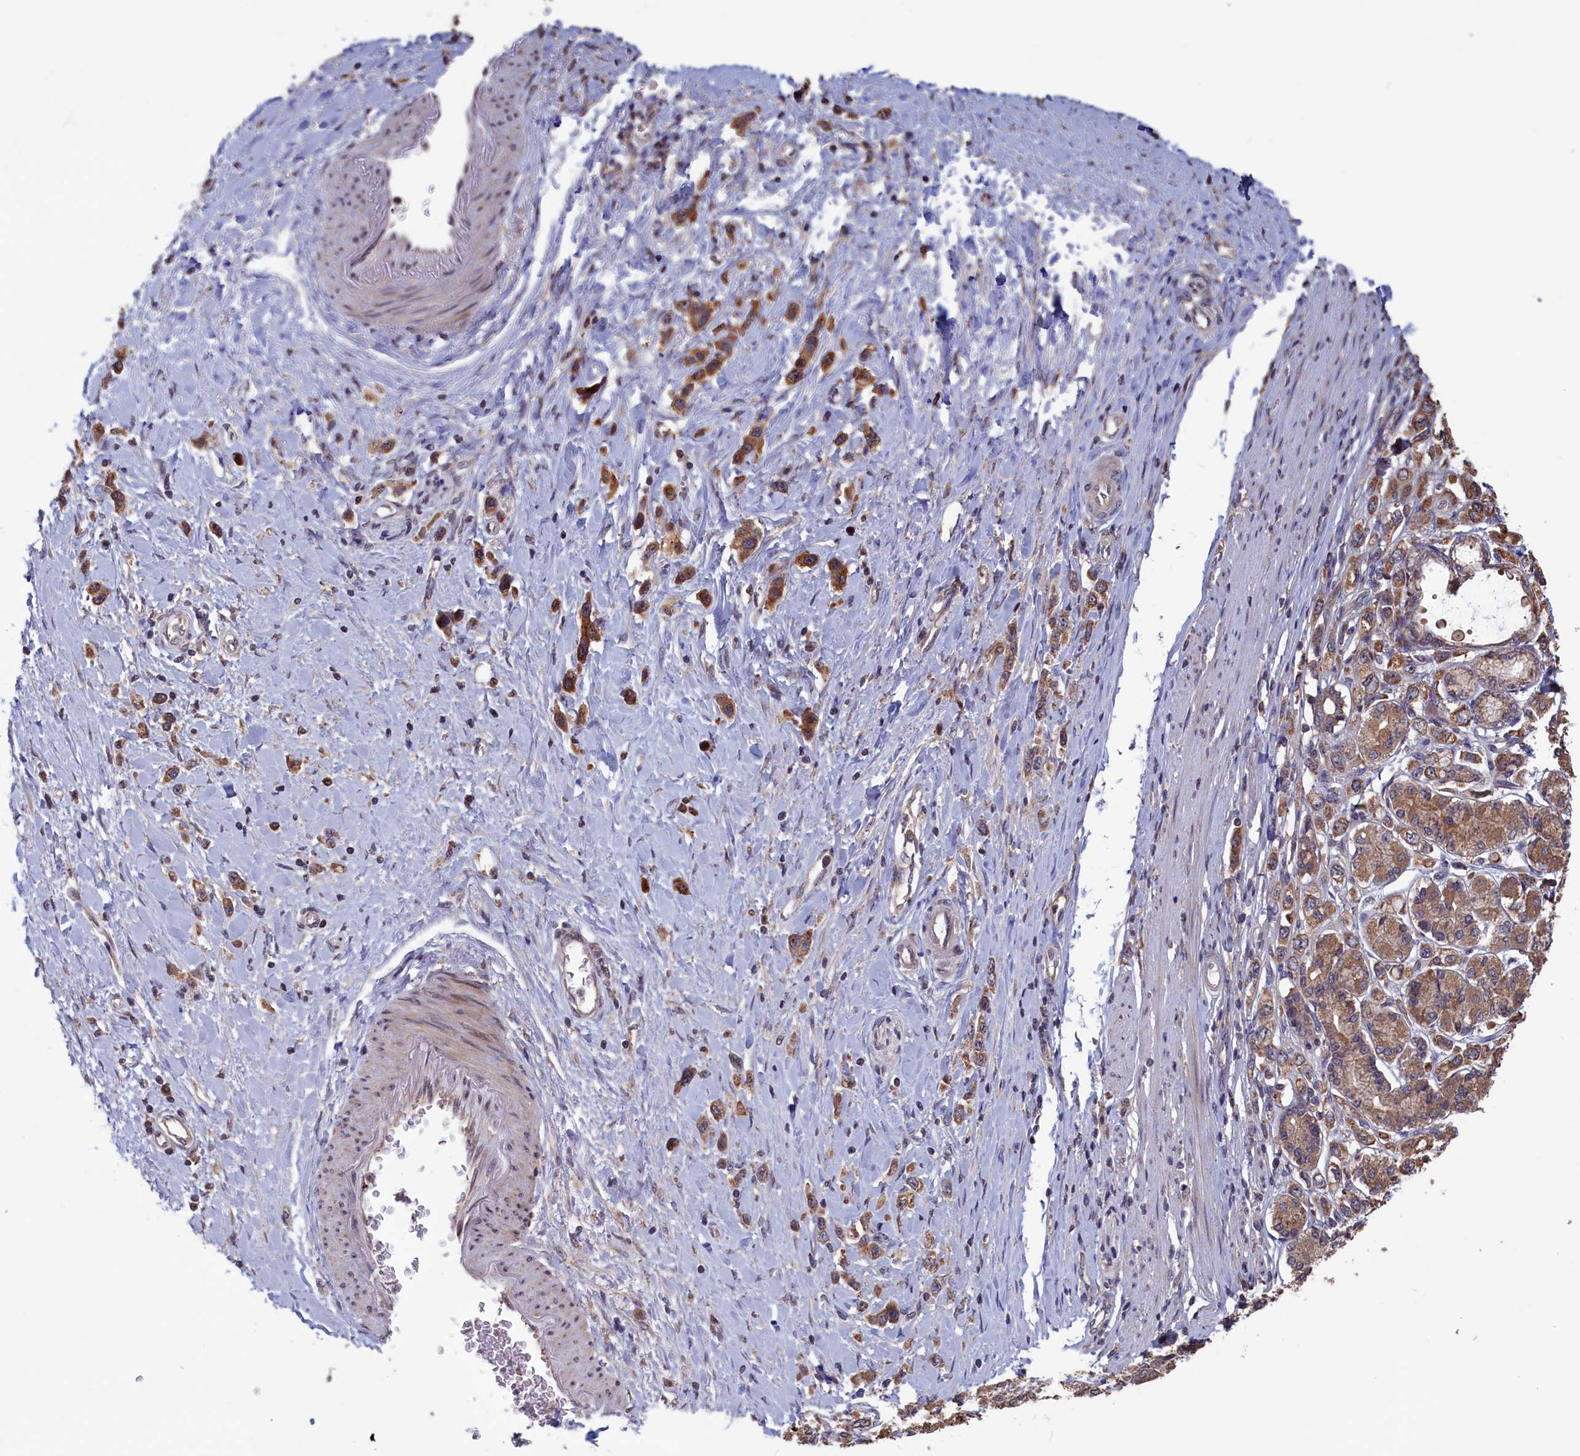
{"staining": {"intensity": "moderate", "quantity": ">75%", "location": "cytoplasmic/membranous"}, "tissue": "stomach cancer", "cell_type": "Tumor cells", "image_type": "cancer", "snomed": [{"axis": "morphology", "description": "Adenocarcinoma, NOS"}, {"axis": "topography", "description": "Stomach"}], "caption": "A high-resolution histopathology image shows immunohistochemistry staining of stomach adenocarcinoma, which shows moderate cytoplasmic/membranous expression in approximately >75% of tumor cells. Nuclei are stained in blue.", "gene": "CACTIN", "patient": {"sex": "female", "age": 65}}